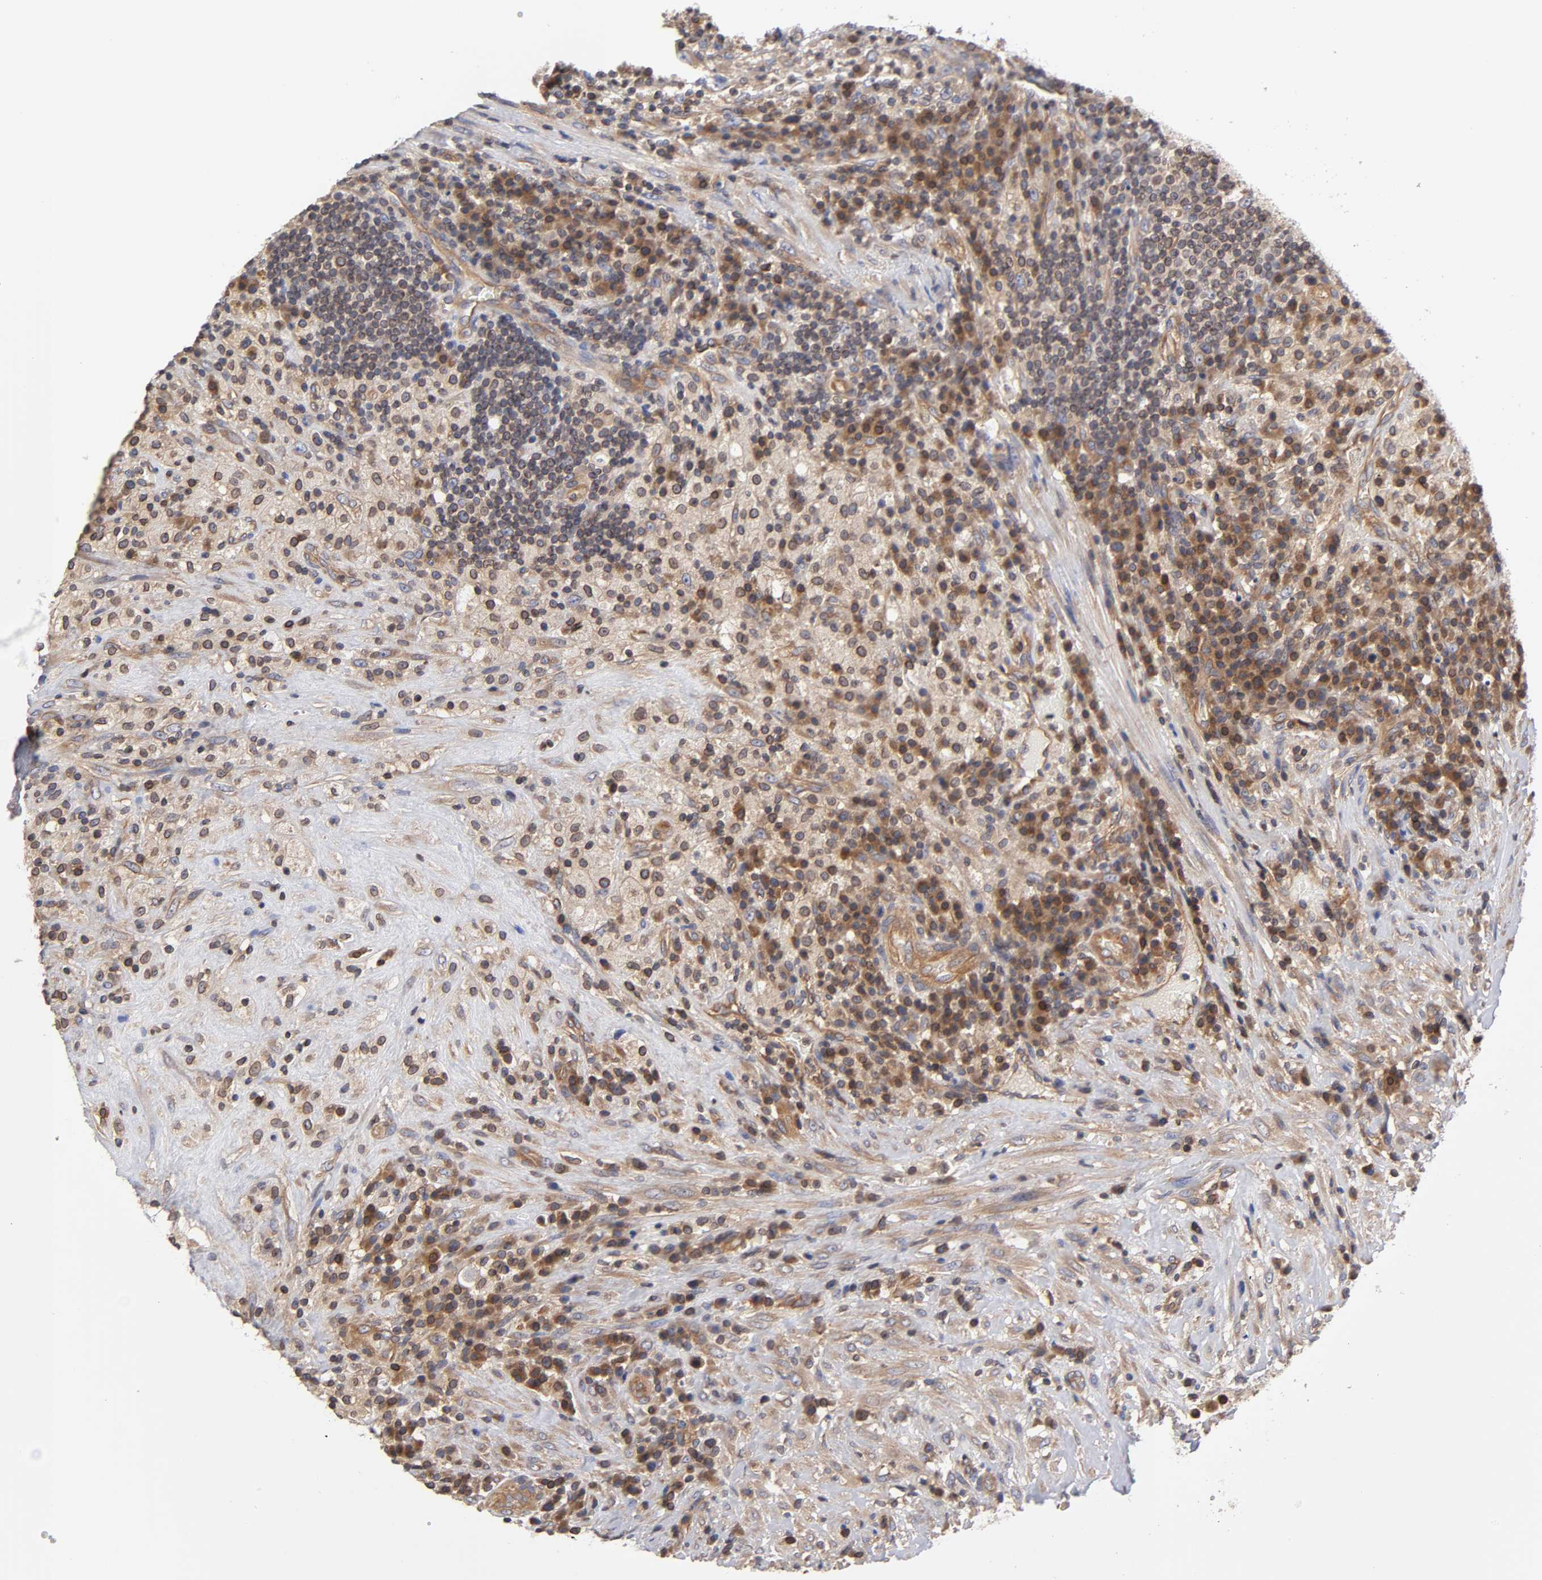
{"staining": {"intensity": "weak", "quantity": ">75%", "location": "cytoplasmic/membranous"}, "tissue": "testis cancer", "cell_type": "Tumor cells", "image_type": "cancer", "snomed": [{"axis": "morphology", "description": "Necrosis, NOS"}, {"axis": "morphology", "description": "Carcinoma, Embryonal, NOS"}, {"axis": "topography", "description": "Testis"}], "caption": "Protein expression analysis of human embryonal carcinoma (testis) reveals weak cytoplasmic/membranous expression in approximately >75% of tumor cells.", "gene": "STRN3", "patient": {"sex": "male", "age": 19}}